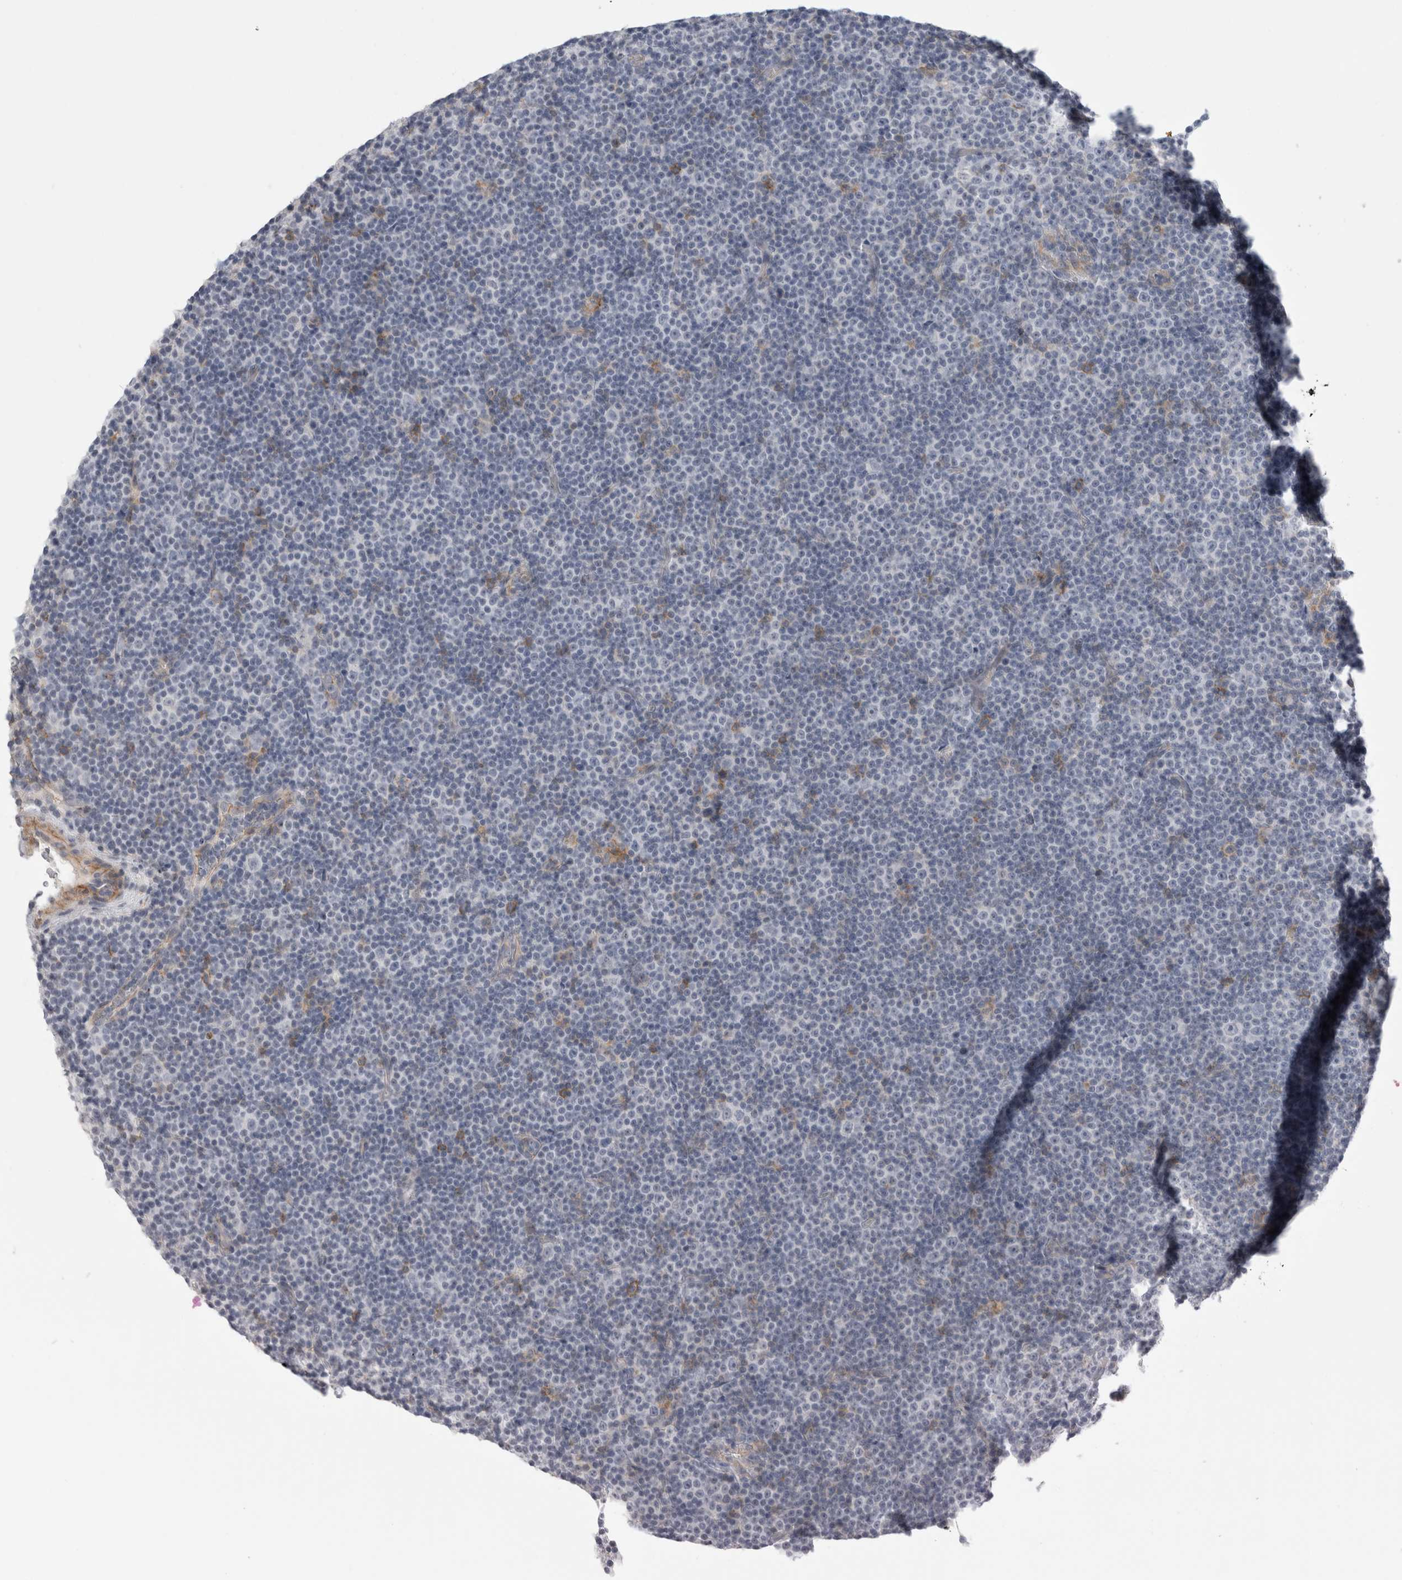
{"staining": {"intensity": "negative", "quantity": "none", "location": "none"}, "tissue": "lymphoma", "cell_type": "Tumor cells", "image_type": "cancer", "snomed": [{"axis": "morphology", "description": "Malignant lymphoma, non-Hodgkin's type, Low grade"}, {"axis": "topography", "description": "Lymph node"}], "caption": "A micrograph of human low-grade malignant lymphoma, non-Hodgkin's type is negative for staining in tumor cells.", "gene": "VANGL1", "patient": {"sex": "female", "age": 67}}